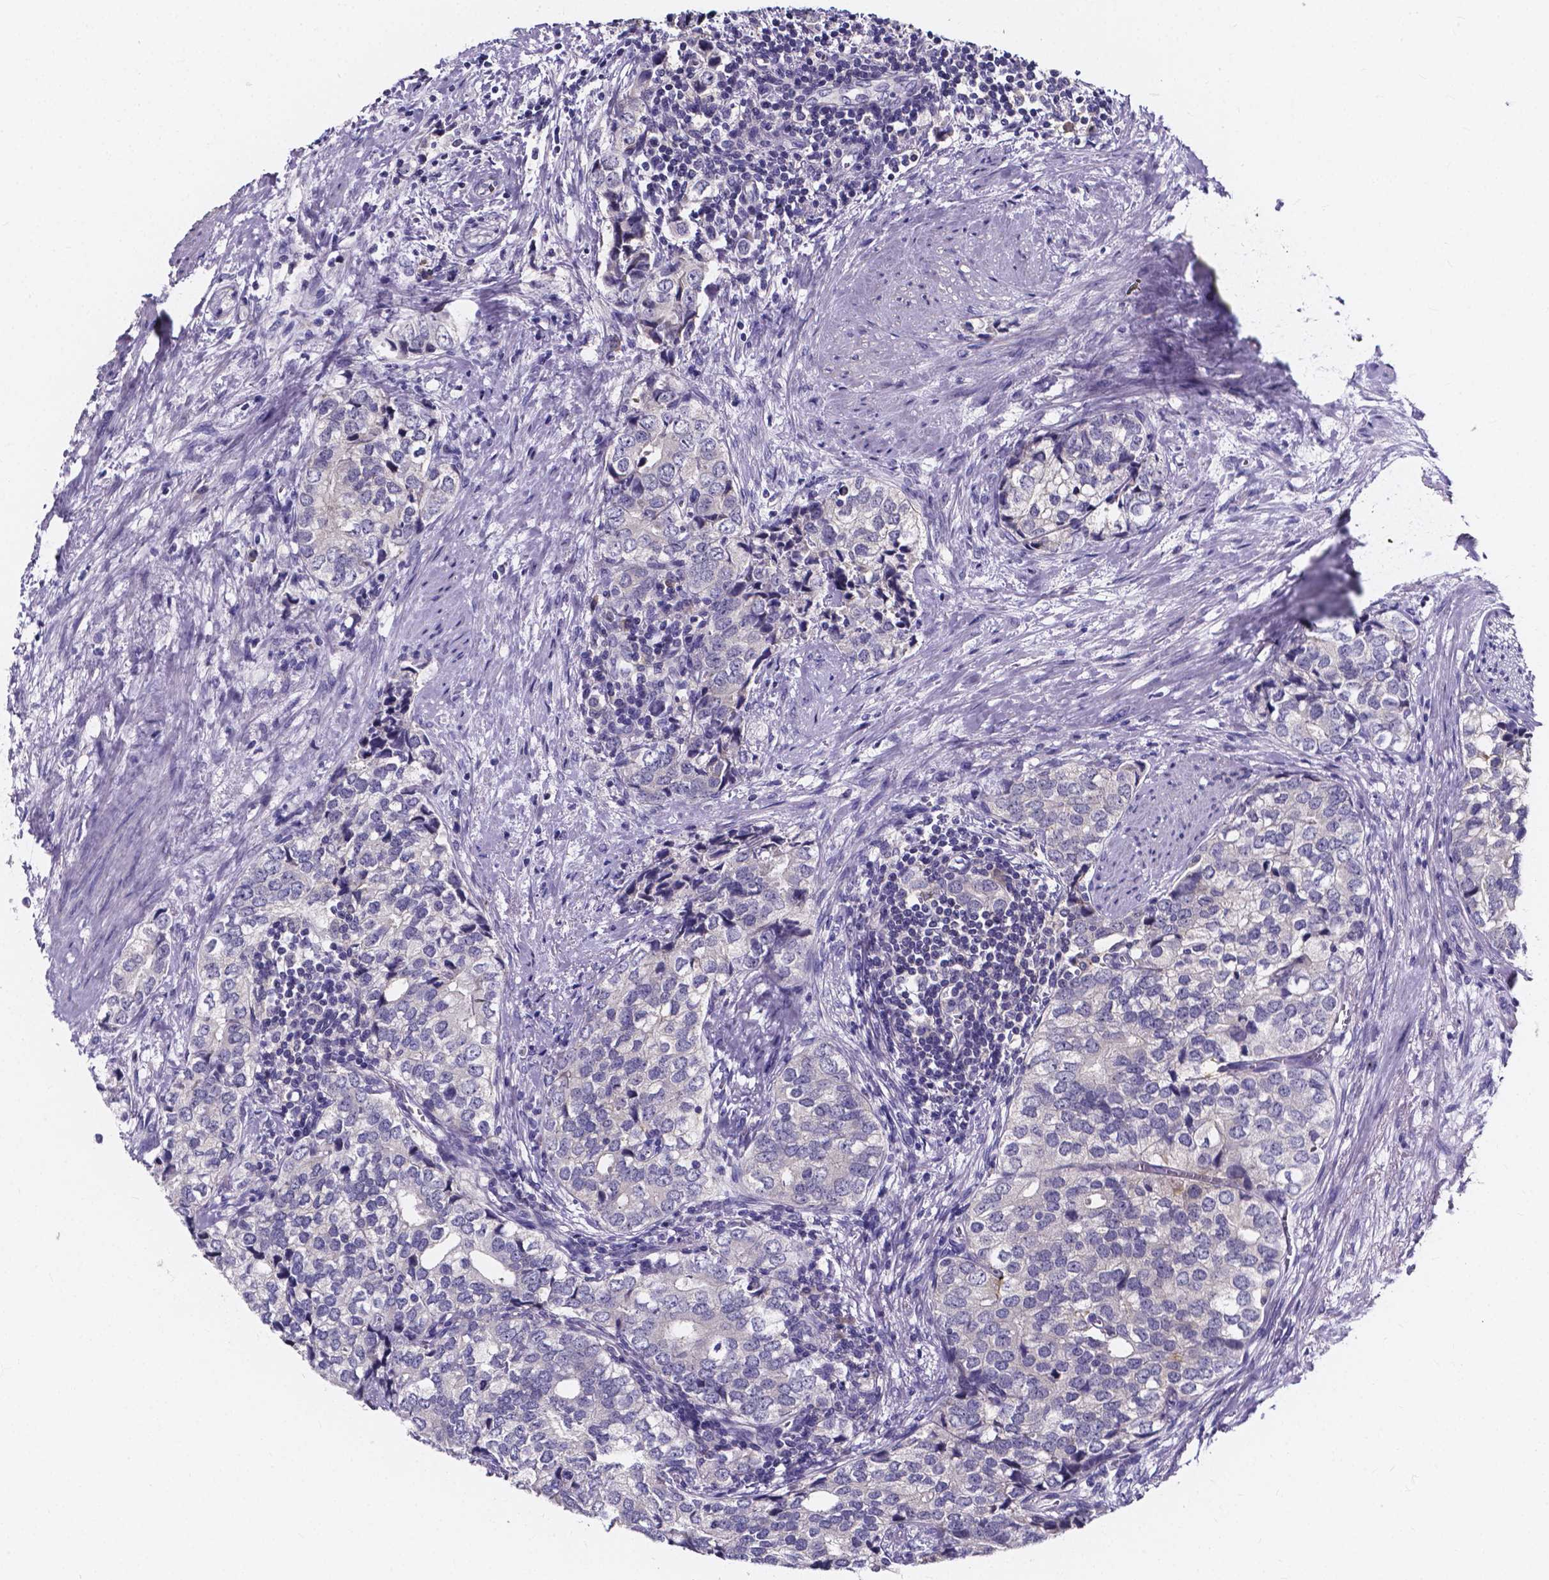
{"staining": {"intensity": "negative", "quantity": "none", "location": "none"}, "tissue": "prostate cancer", "cell_type": "Tumor cells", "image_type": "cancer", "snomed": [{"axis": "morphology", "description": "Adenocarcinoma, NOS"}, {"axis": "topography", "description": "Prostate and seminal vesicle, NOS"}], "caption": "Immunohistochemical staining of human adenocarcinoma (prostate) demonstrates no significant staining in tumor cells. (DAB (3,3'-diaminobenzidine) immunohistochemistry with hematoxylin counter stain).", "gene": "SPOCD1", "patient": {"sex": "male", "age": 63}}